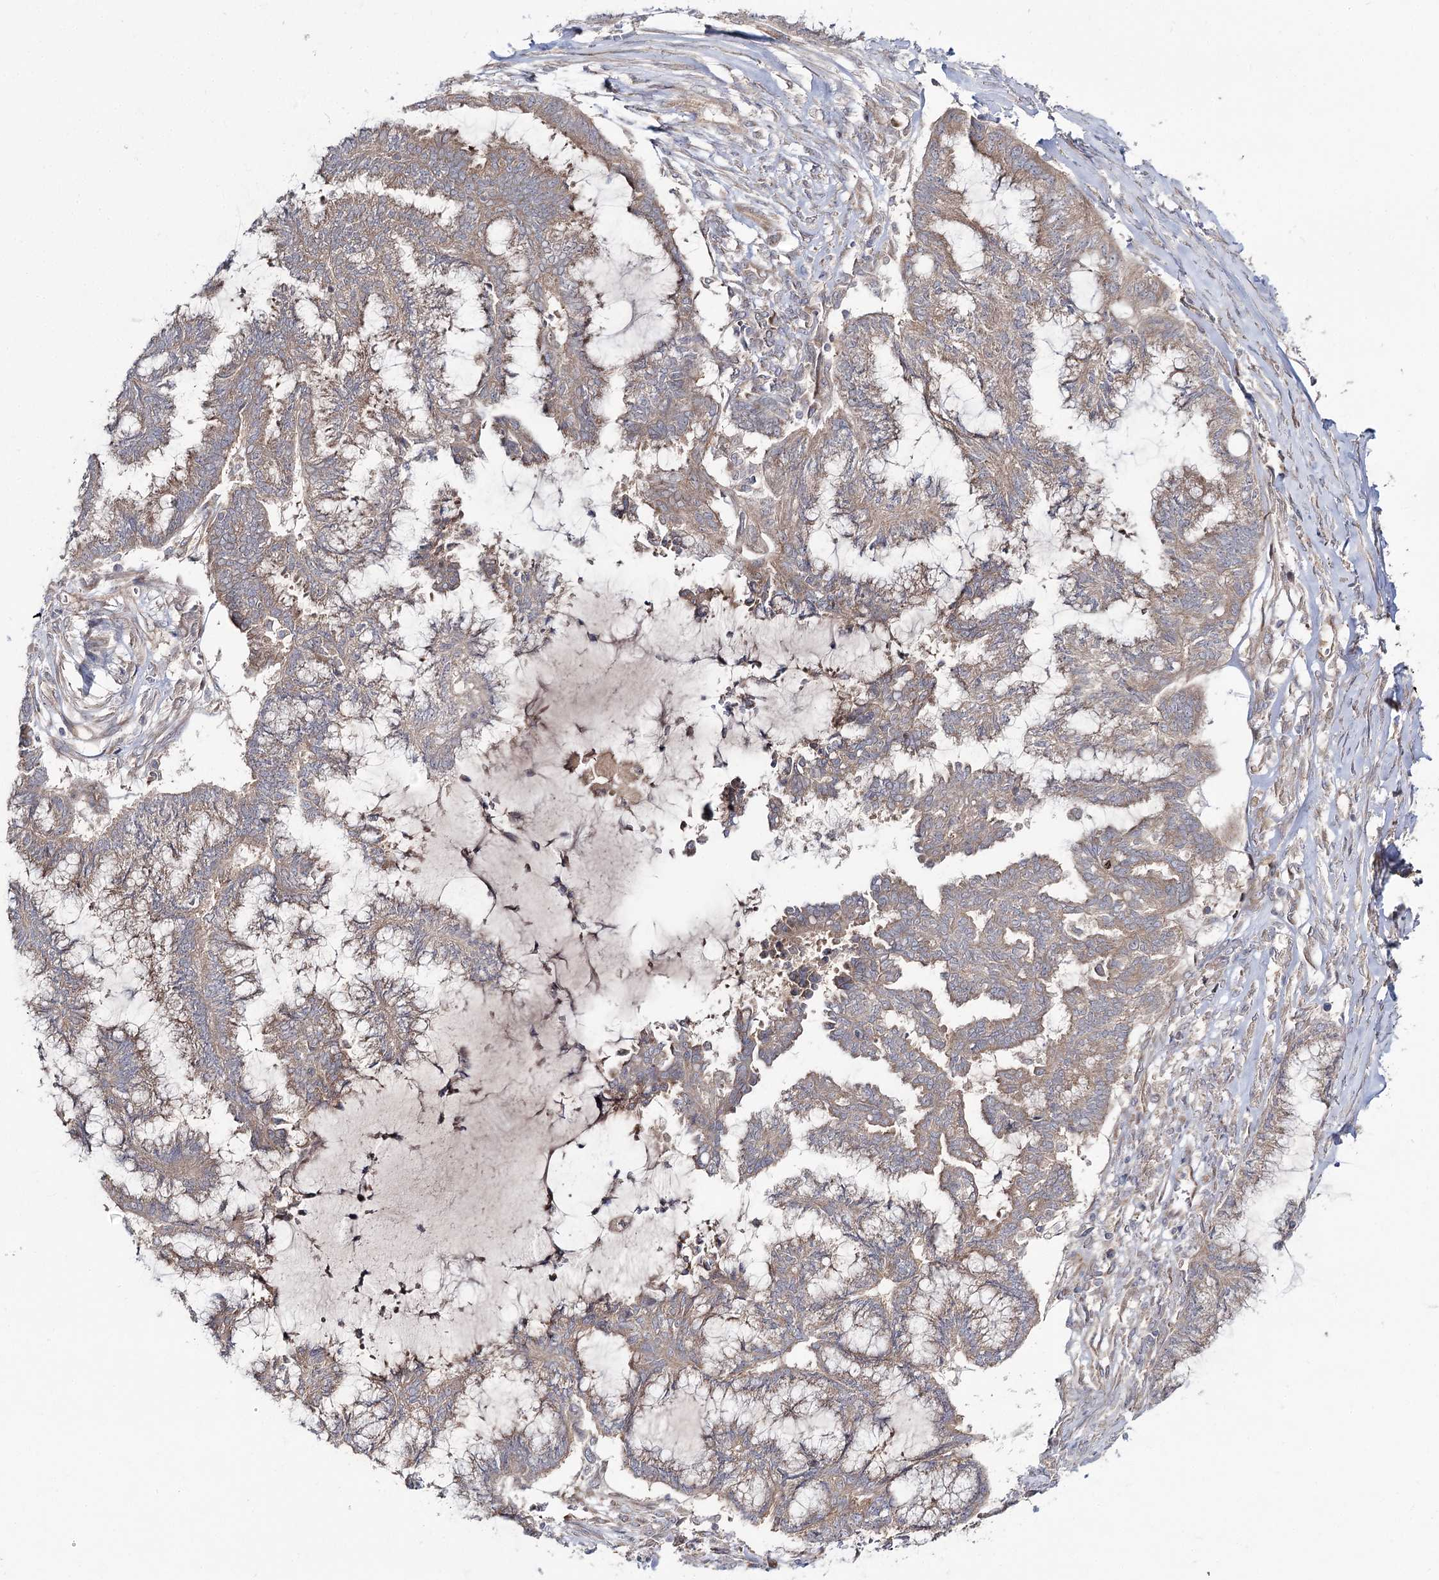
{"staining": {"intensity": "moderate", "quantity": ">75%", "location": "cytoplasmic/membranous"}, "tissue": "endometrial cancer", "cell_type": "Tumor cells", "image_type": "cancer", "snomed": [{"axis": "morphology", "description": "Adenocarcinoma, NOS"}, {"axis": "topography", "description": "Endometrium"}], "caption": "A medium amount of moderate cytoplasmic/membranous positivity is present in approximately >75% of tumor cells in endometrial adenocarcinoma tissue.", "gene": "C11orf80", "patient": {"sex": "female", "age": 86}}